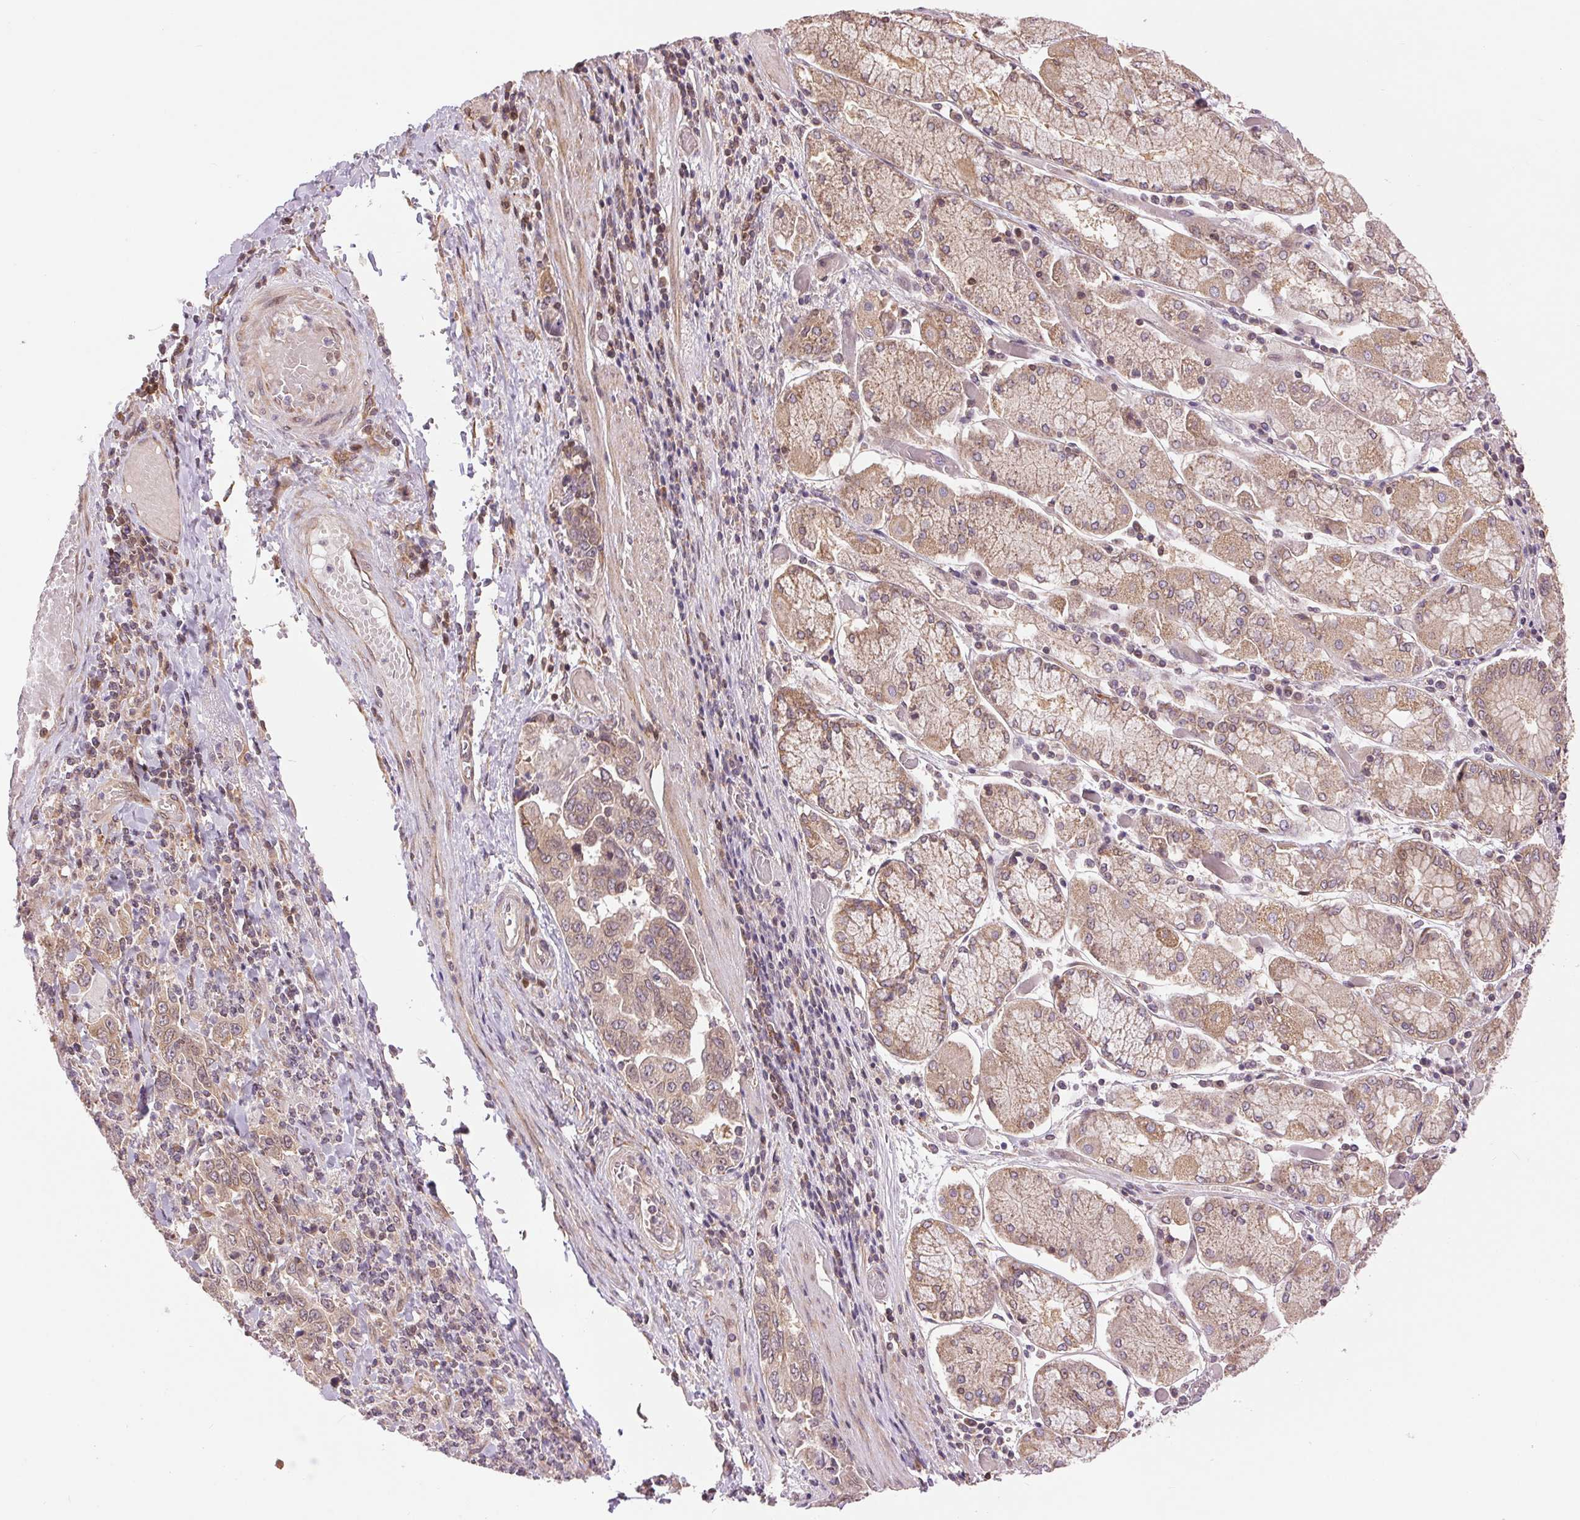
{"staining": {"intensity": "weak", "quantity": ">75%", "location": "cytoplasmic/membranous"}, "tissue": "stomach cancer", "cell_type": "Tumor cells", "image_type": "cancer", "snomed": [{"axis": "morphology", "description": "Adenocarcinoma, NOS"}, {"axis": "topography", "description": "Stomach, upper"}, {"axis": "topography", "description": "Stomach"}], "caption": "DAB (3,3'-diaminobenzidine) immunohistochemical staining of human adenocarcinoma (stomach) exhibits weak cytoplasmic/membranous protein positivity in approximately >75% of tumor cells.", "gene": "BTF3L4", "patient": {"sex": "male", "age": 62}}